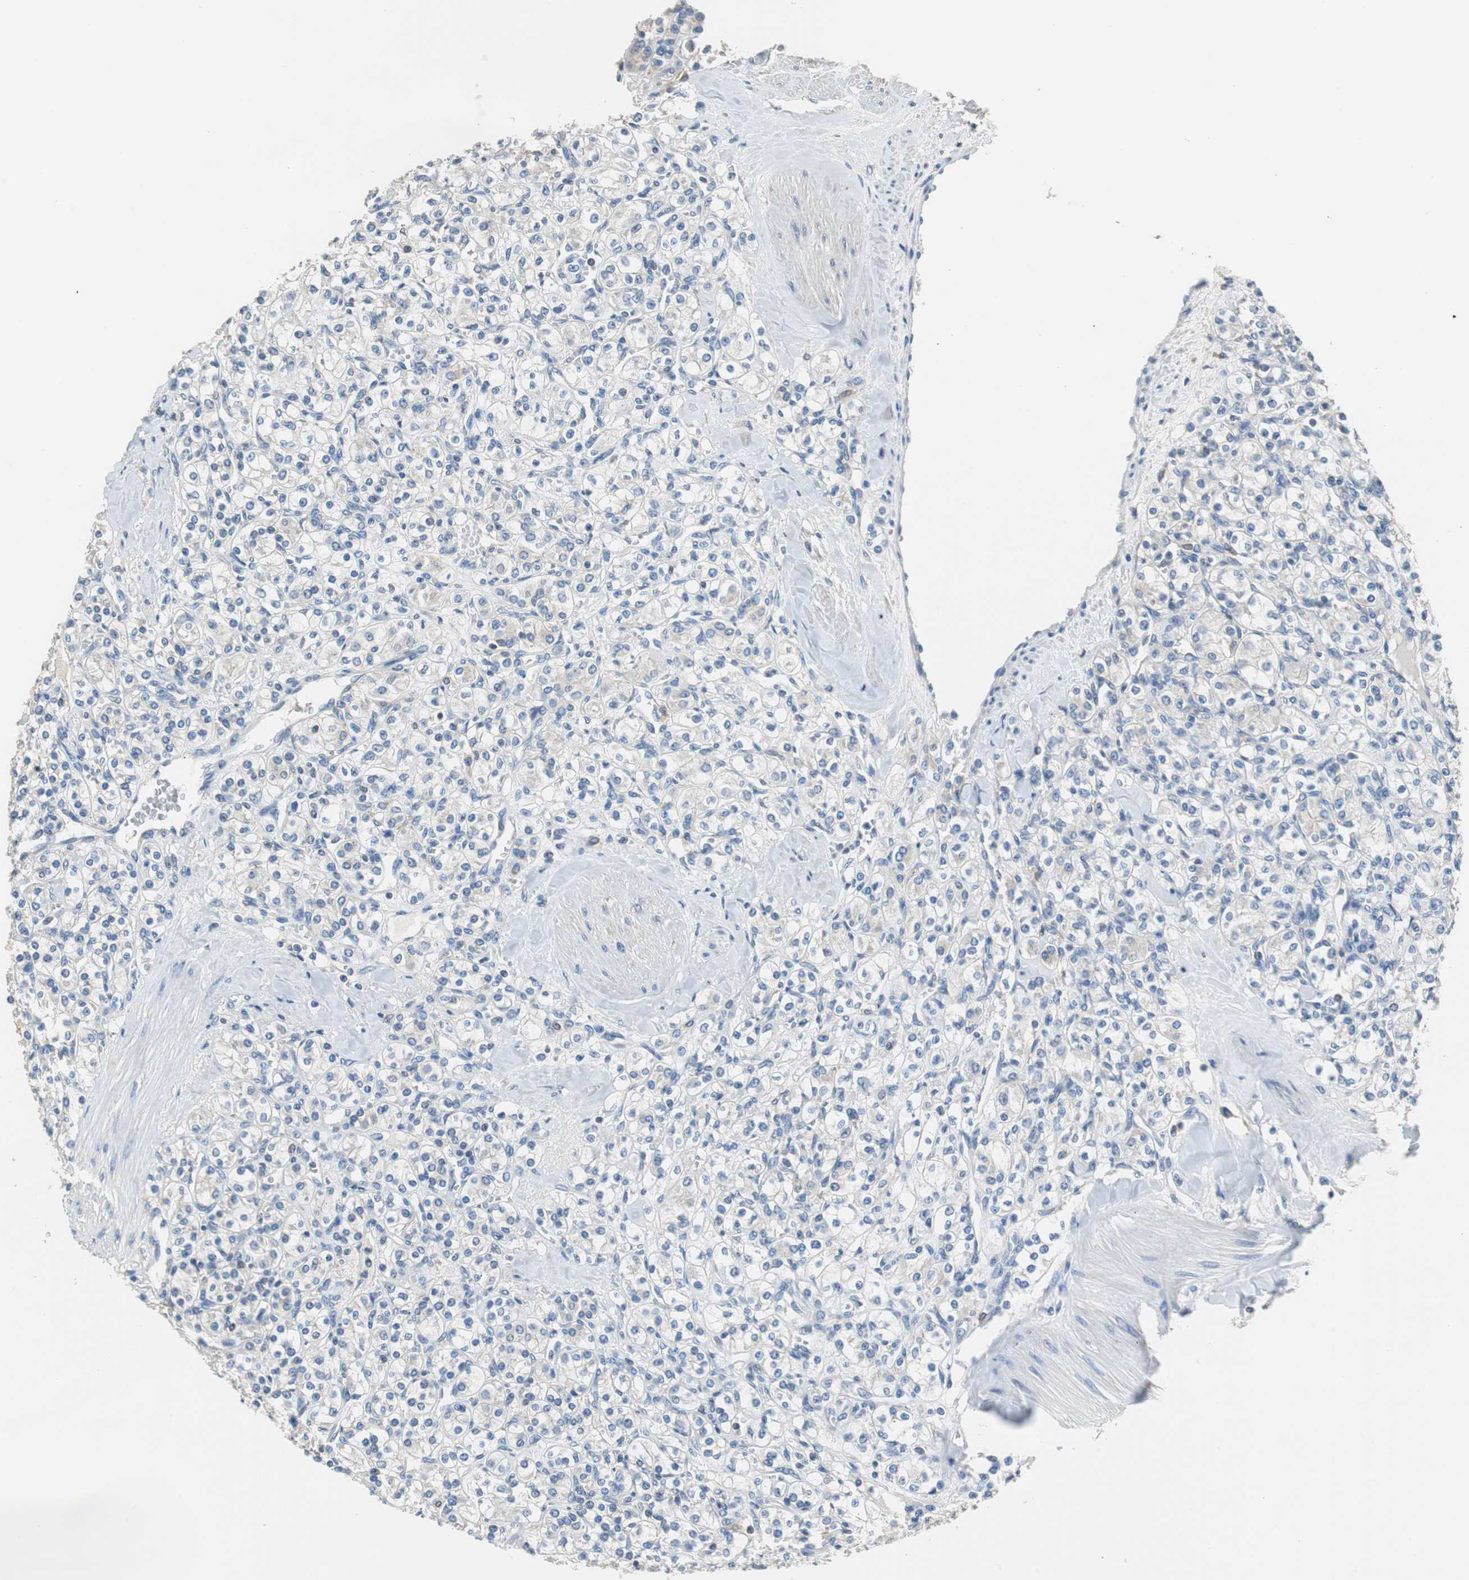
{"staining": {"intensity": "negative", "quantity": "none", "location": "none"}, "tissue": "renal cancer", "cell_type": "Tumor cells", "image_type": "cancer", "snomed": [{"axis": "morphology", "description": "Adenocarcinoma, NOS"}, {"axis": "topography", "description": "Kidney"}], "caption": "Renal cancer was stained to show a protein in brown. There is no significant staining in tumor cells.", "gene": "PRKCA", "patient": {"sex": "male", "age": 77}}